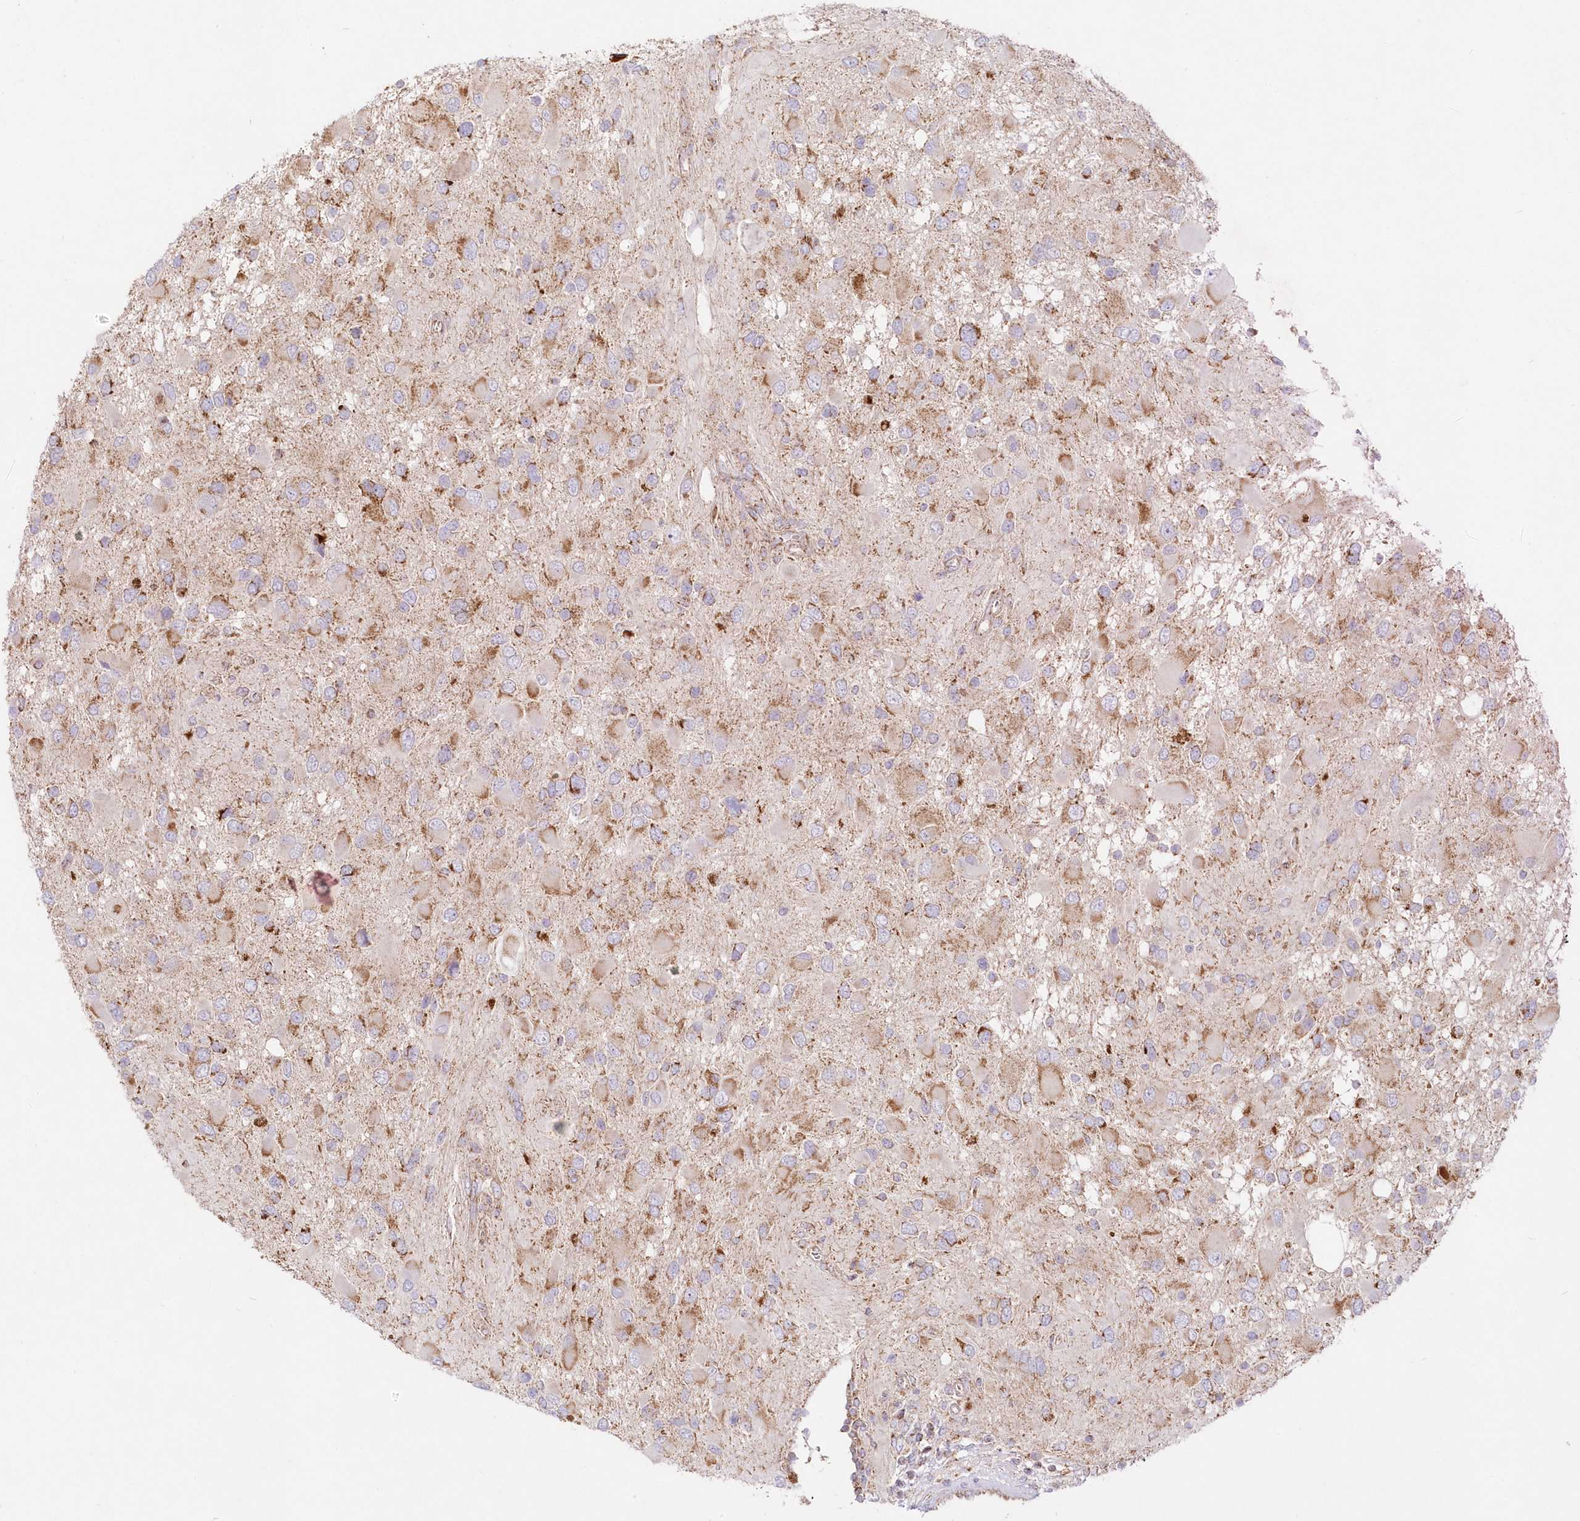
{"staining": {"intensity": "moderate", "quantity": "25%-75%", "location": "cytoplasmic/membranous"}, "tissue": "glioma", "cell_type": "Tumor cells", "image_type": "cancer", "snomed": [{"axis": "morphology", "description": "Glioma, malignant, High grade"}, {"axis": "topography", "description": "Brain"}], "caption": "Immunohistochemistry (IHC) image of glioma stained for a protein (brown), which reveals medium levels of moderate cytoplasmic/membranous positivity in about 25%-75% of tumor cells.", "gene": "DNA2", "patient": {"sex": "male", "age": 53}}